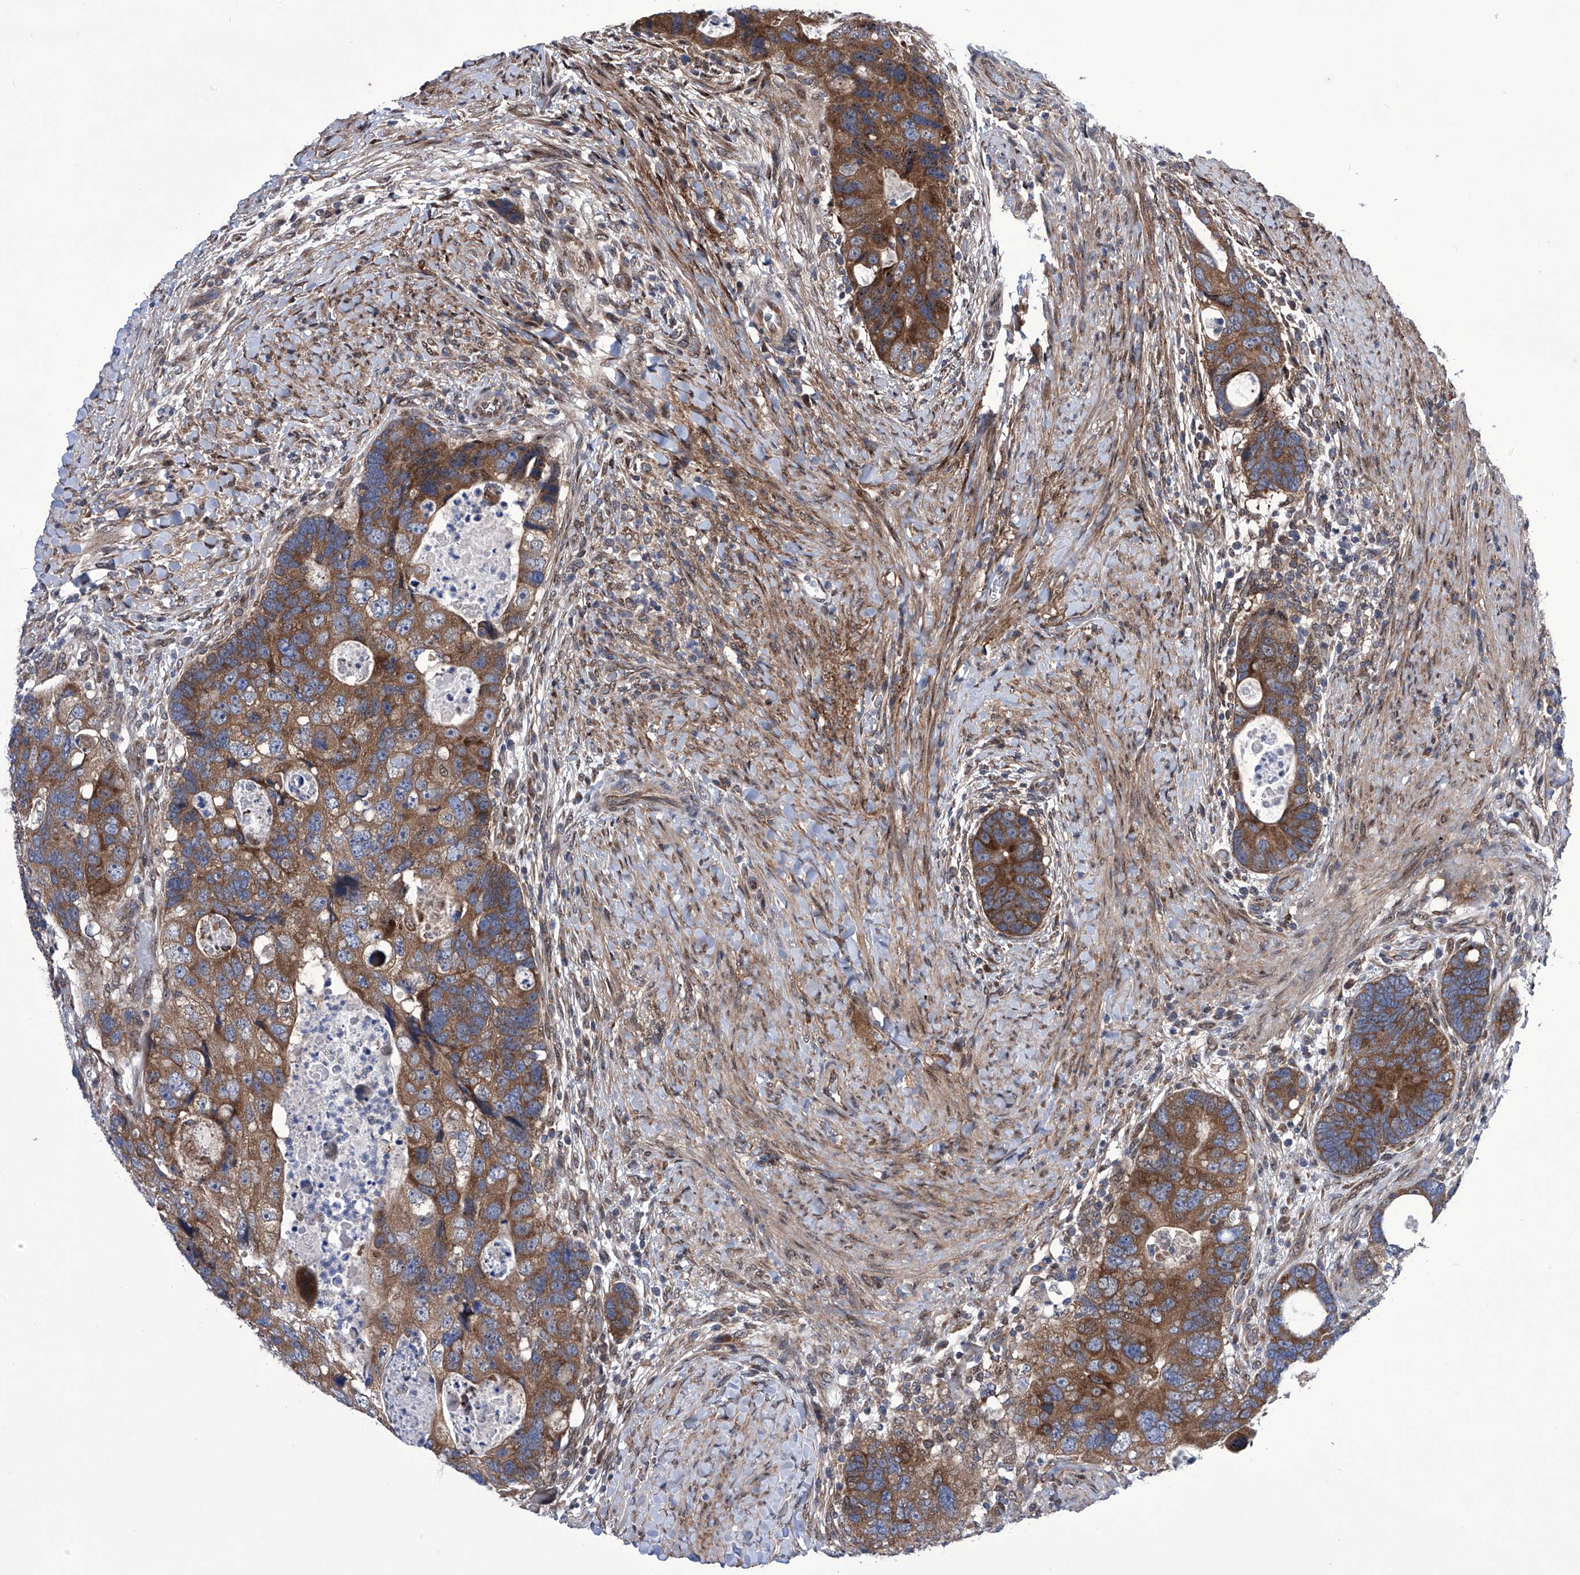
{"staining": {"intensity": "moderate", "quantity": ">75%", "location": "cytoplasmic/membranous"}, "tissue": "colorectal cancer", "cell_type": "Tumor cells", "image_type": "cancer", "snomed": [{"axis": "morphology", "description": "Adenocarcinoma, NOS"}, {"axis": "topography", "description": "Rectum"}], "caption": "Immunohistochemistry (IHC) (DAB) staining of colorectal cancer displays moderate cytoplasmic/membranous protein expression in about >75% of tumor cells.", "gene": "KTI12", "patient": {"sex": "male", "age": 59}}